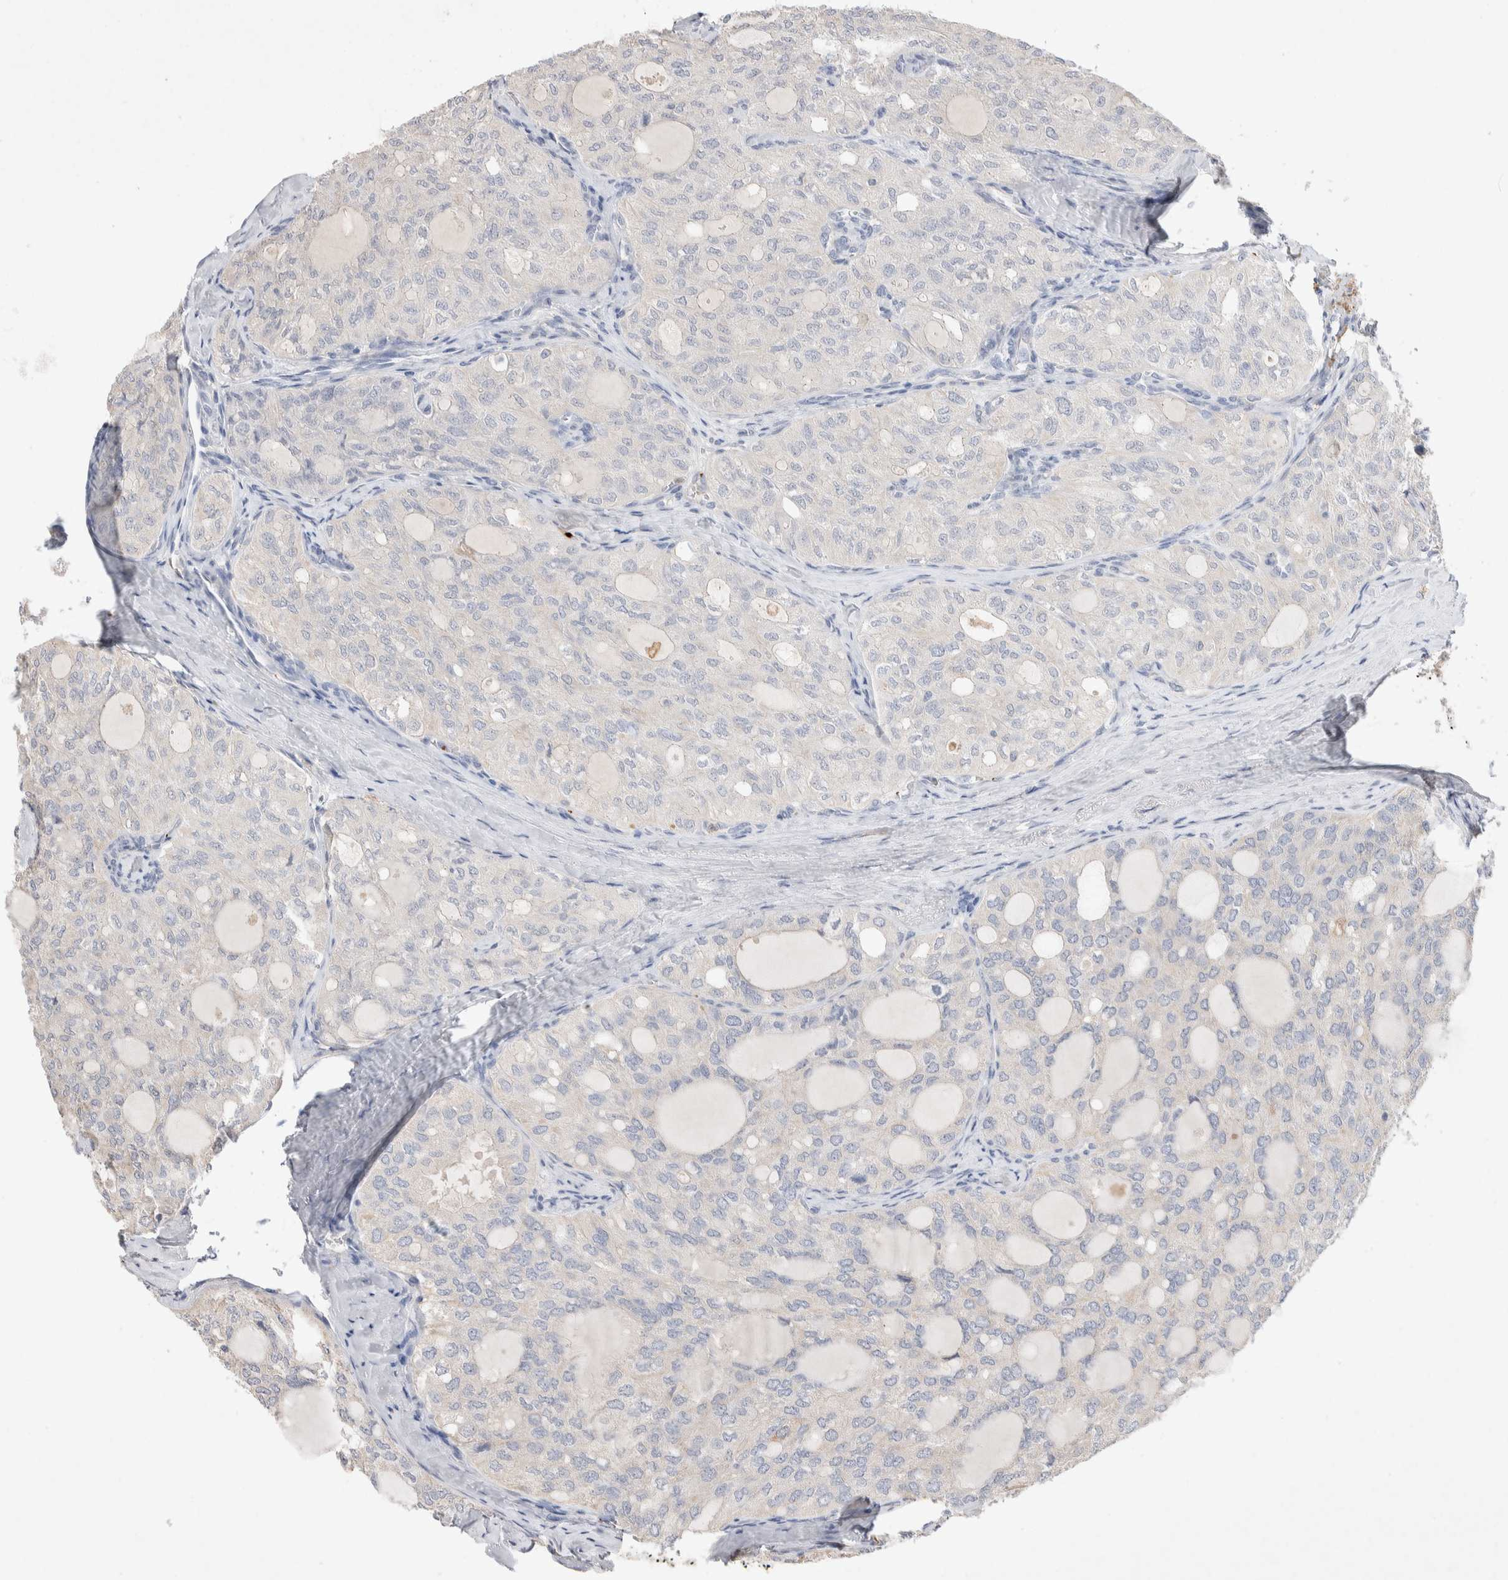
{"staining": {"intensity": "negative", "quantity": "none", "location": "none"}, "tissue": "thyroid cancer", "cell_type": "Tumor cells", "image_type": "cancer", "snomed": [{"axis": "morphology", "description": "Follicular adenoma carcinoma, NOS"}, {"axis": "topography", "description": "Thyroid gland"}], "caption": "This photomicrograph is of follicular adenoma carcinoma (thyroid) stained with immunohistochemistry (IHC) to label a protein in brown with the nuclei are counter-stained blue. There is no positivity in tumor cells.", "gene": "FFAR2", "patient": {"sex": "male", "age": 75}}